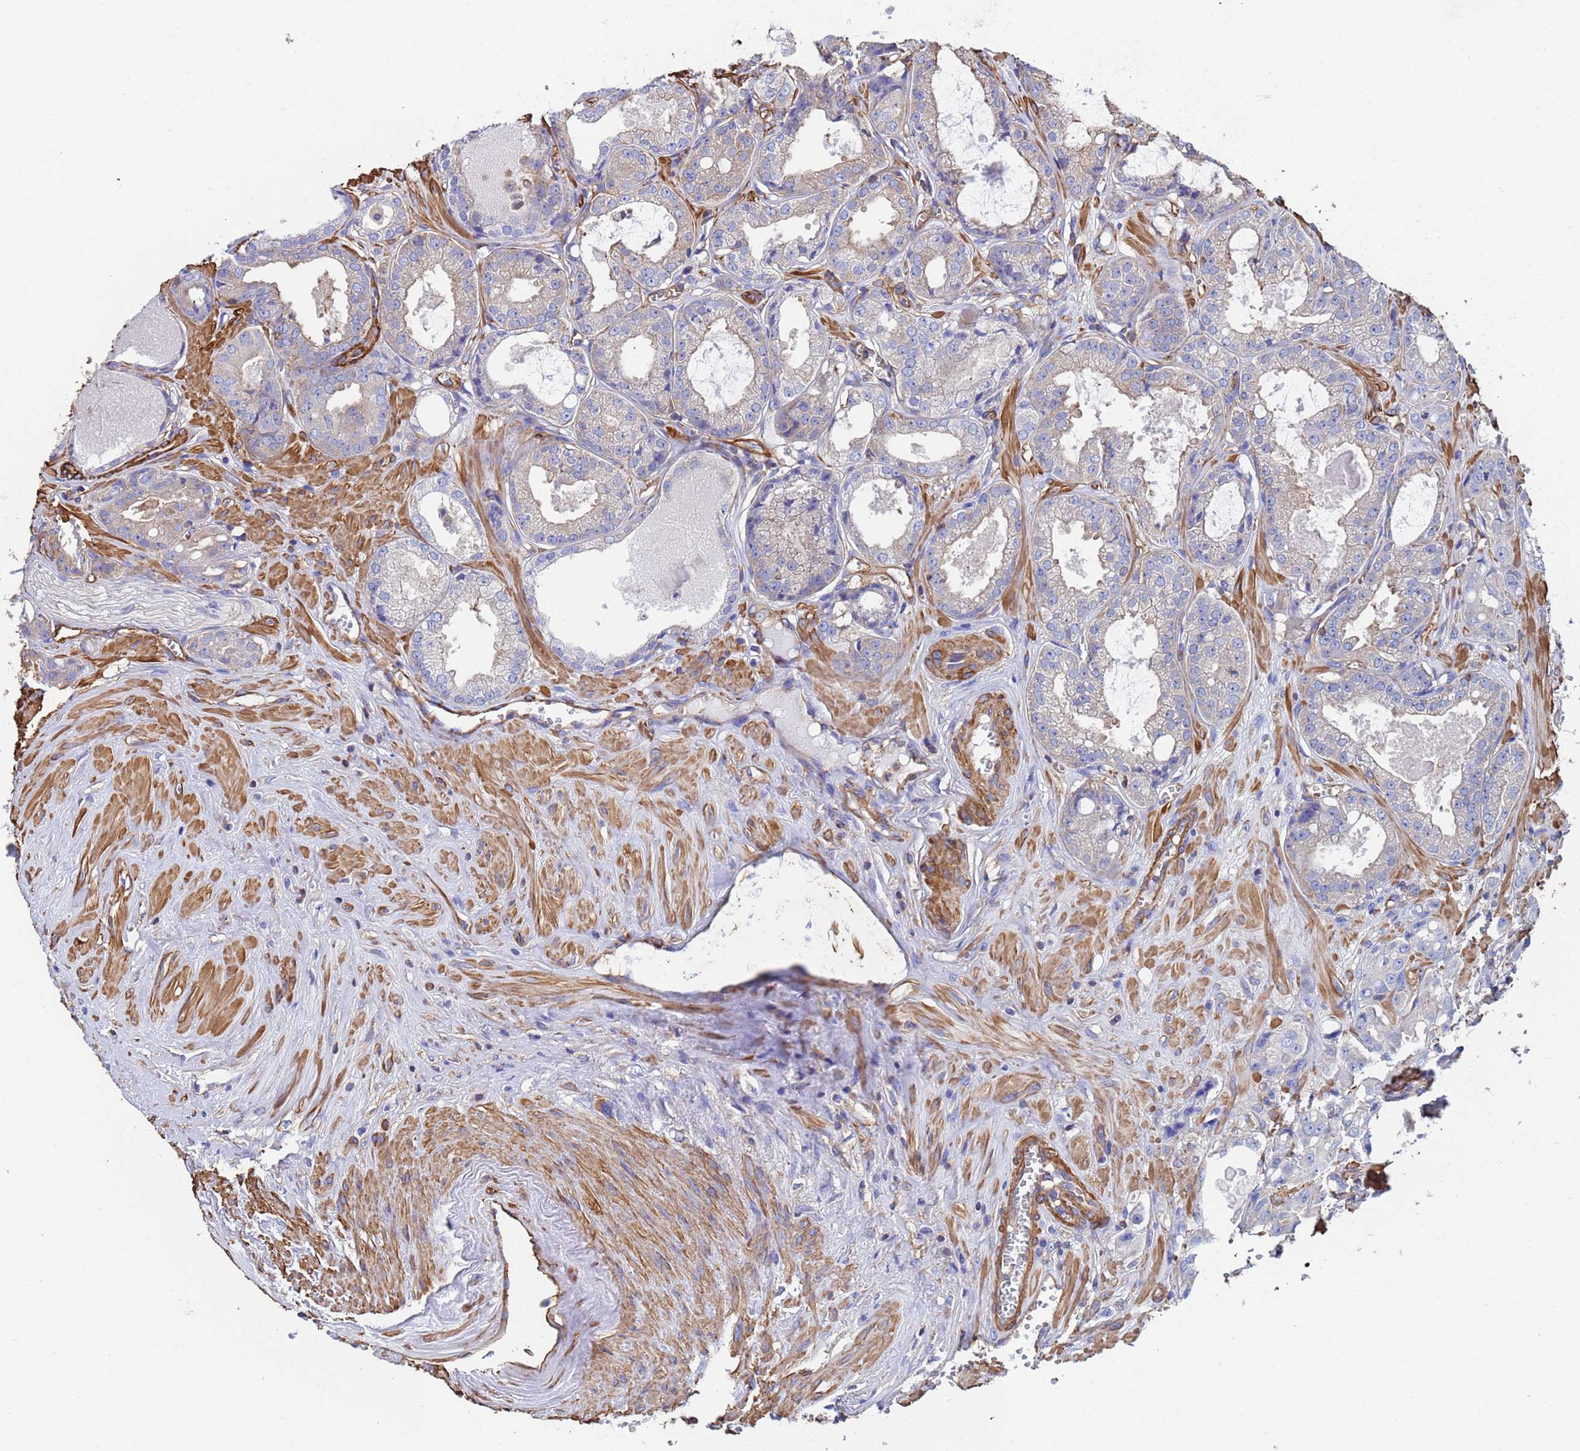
{"staining": {"intensity": "weak", "quantity": "<25%", "location": "cytoplasmic/membranous"}, "tissue": "prostate cancer", "cell_type": "Tumor cells", "image_type": "cancer", "snomed": [{"axis": "morphology", "description": "Adenocarcinoma, High grade"}, {"axis": "topography", "description": "Prostate"}], "caption": "High power microscopy micrograph of an immunohistochemistry (IHC) image of prostate adenocarcinoma (high-grade), revealing no significant staining in tumor cells. (Brightfield microscopy of DAB (3,3'-diaminobenzidine) immunohistochemistry (IHC) at high magnification).", "gene": "MYL12A", "patient": {"sex": "male", "age": 74}}